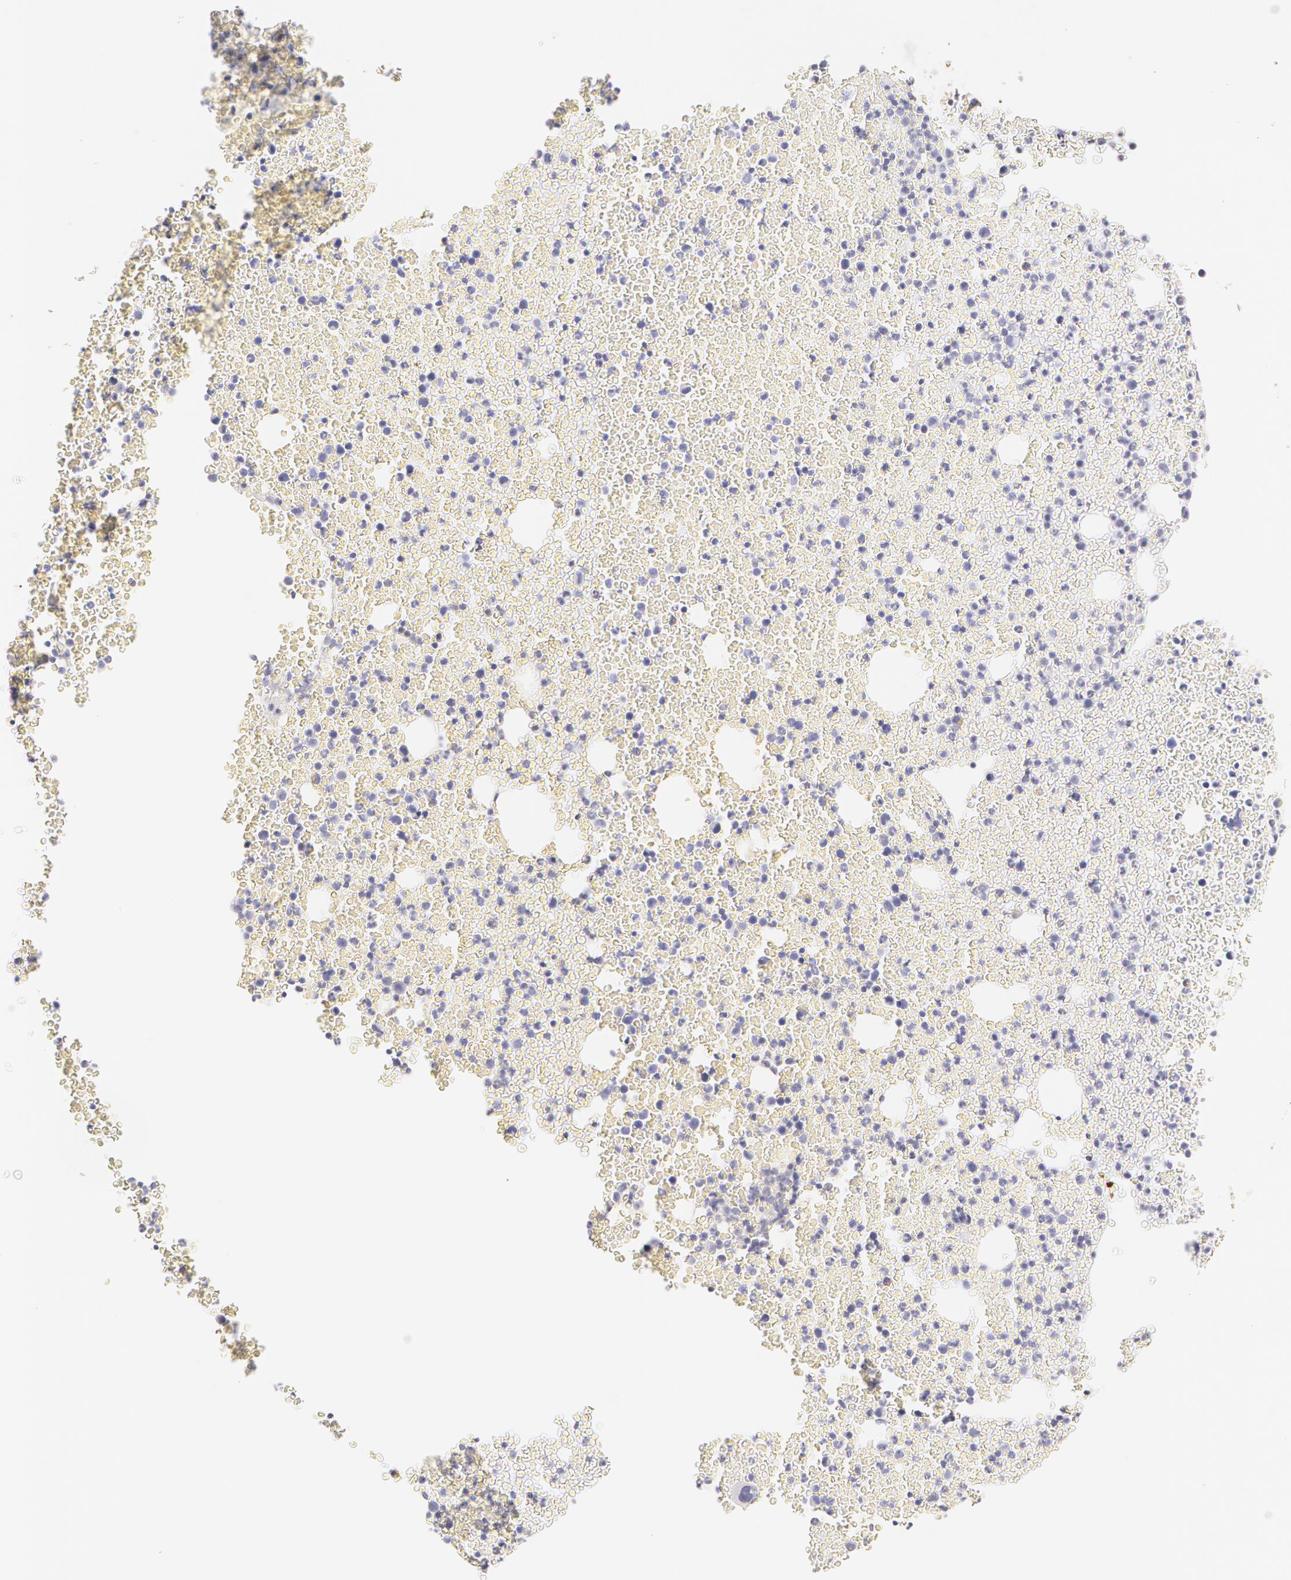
{"staining": {"intensity": "negative", "quantity": "none", "location": "none"}, "tissue": "bone marrow", "cell_type": "Hematopoietic cells", "image_type": "normal", "snomed": [{"axis": "morphology", "description": "Normal tissue, NOS"}, {"axis": "topography", "description": "Bone marrow"}], "caption": "Unremarkable bone marrow was stained to show a protein in brown. There is no significant positivity in hematopoietic cells. (Brightfield microscopy of DAB IHC at high magnification).", "gene": "KRT8", "patient": {"sex": "female", "age": 41}}